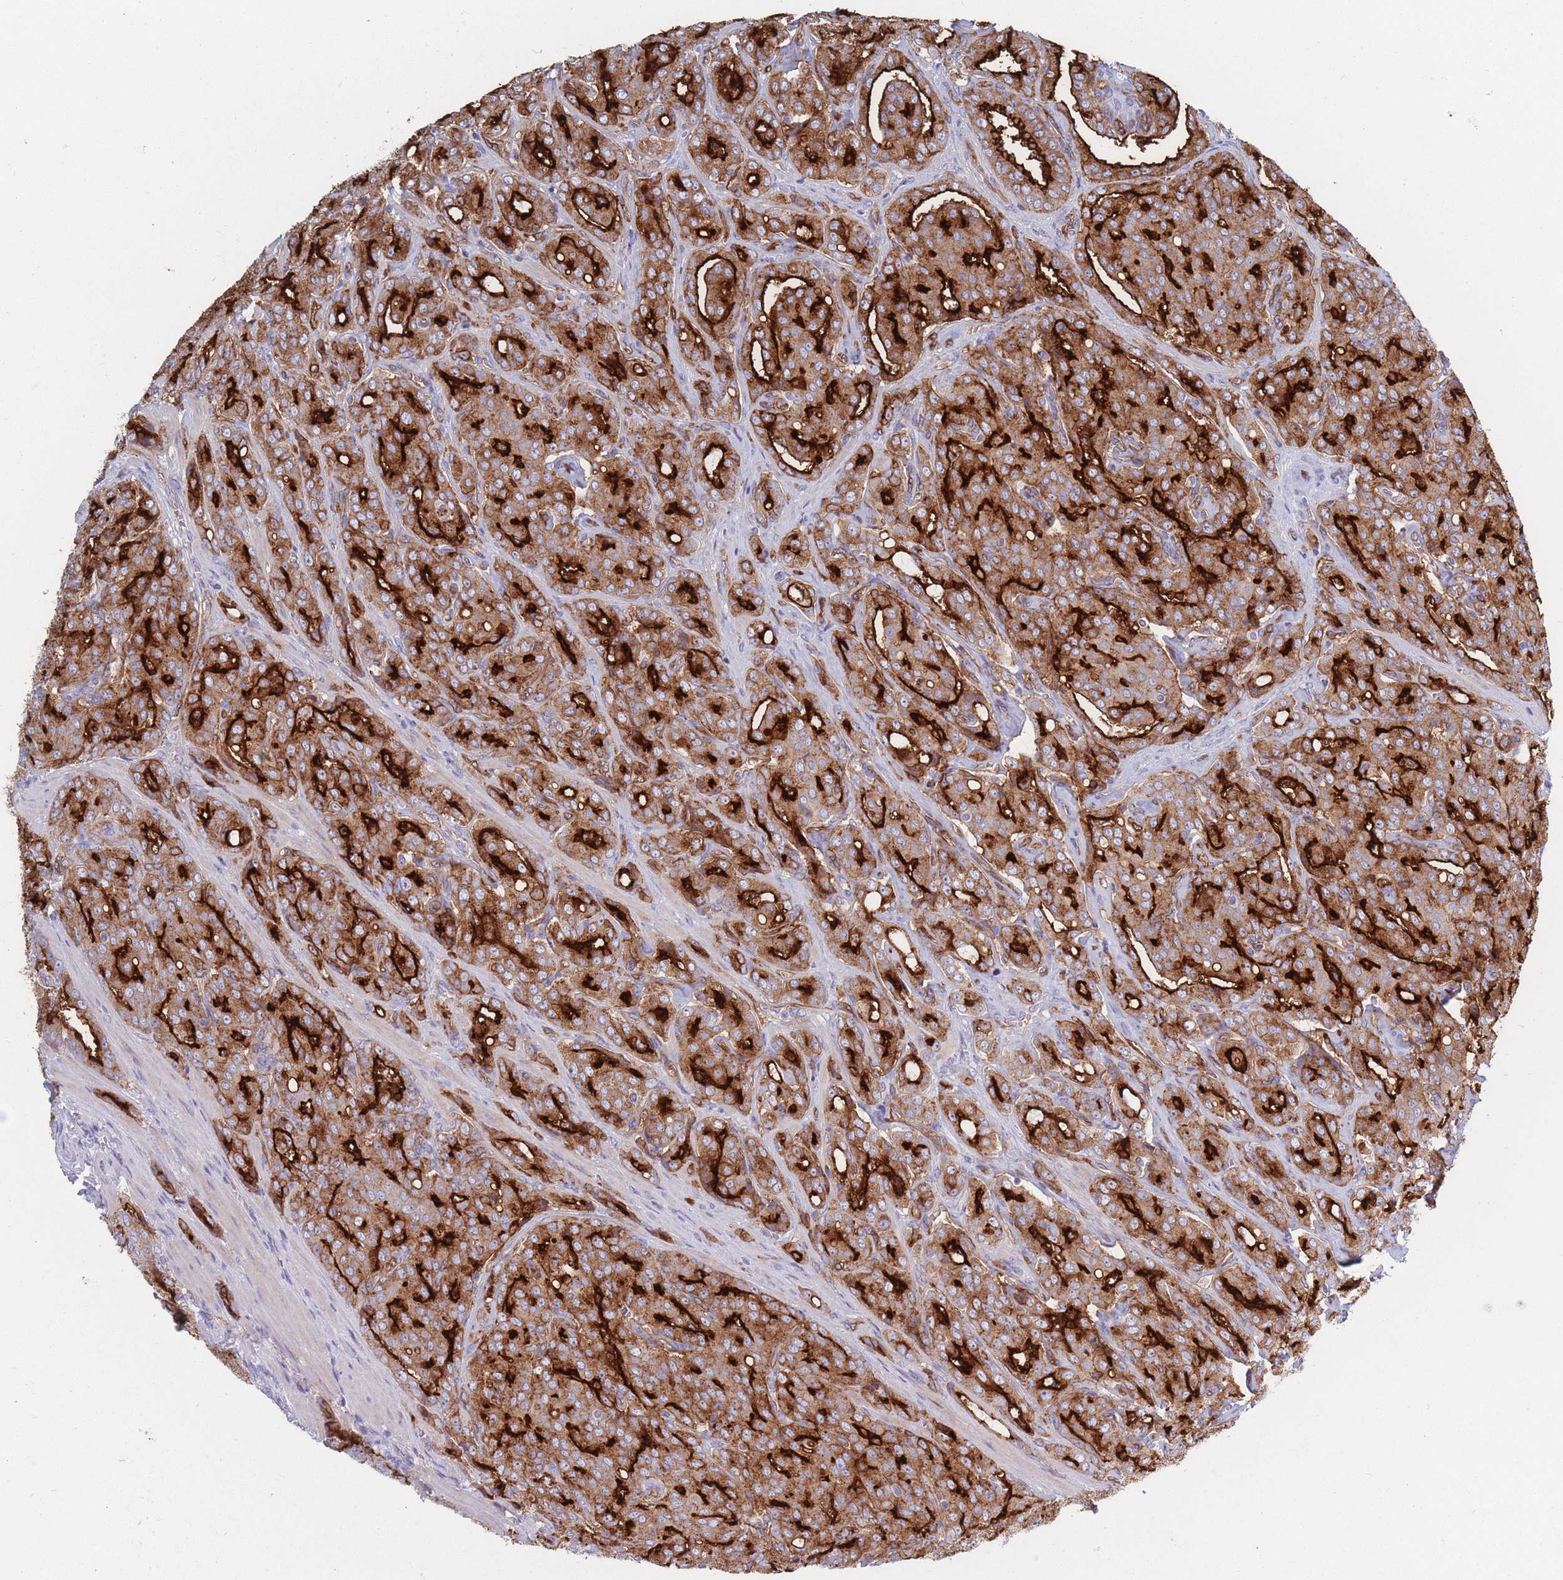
{"staining": {"intensity": "strong", "quantity": ">75%", "location": "cytoplasmic/membranous"}, "tissue": "prostate cancer", "cell_type": "Tumor cells", "image_type": "cancer", "snomed": [{"axis": "morphology", "description": "Adenocarcinoma, High grade"}, {"axis": "topography", "description": "Prostate"}], "caption": "Prostate cancer stained with a protein marker exhibits strong staining in tumor cells.", "gene": "PLPP1", "patient": {"sex": "male", "age": 68}}